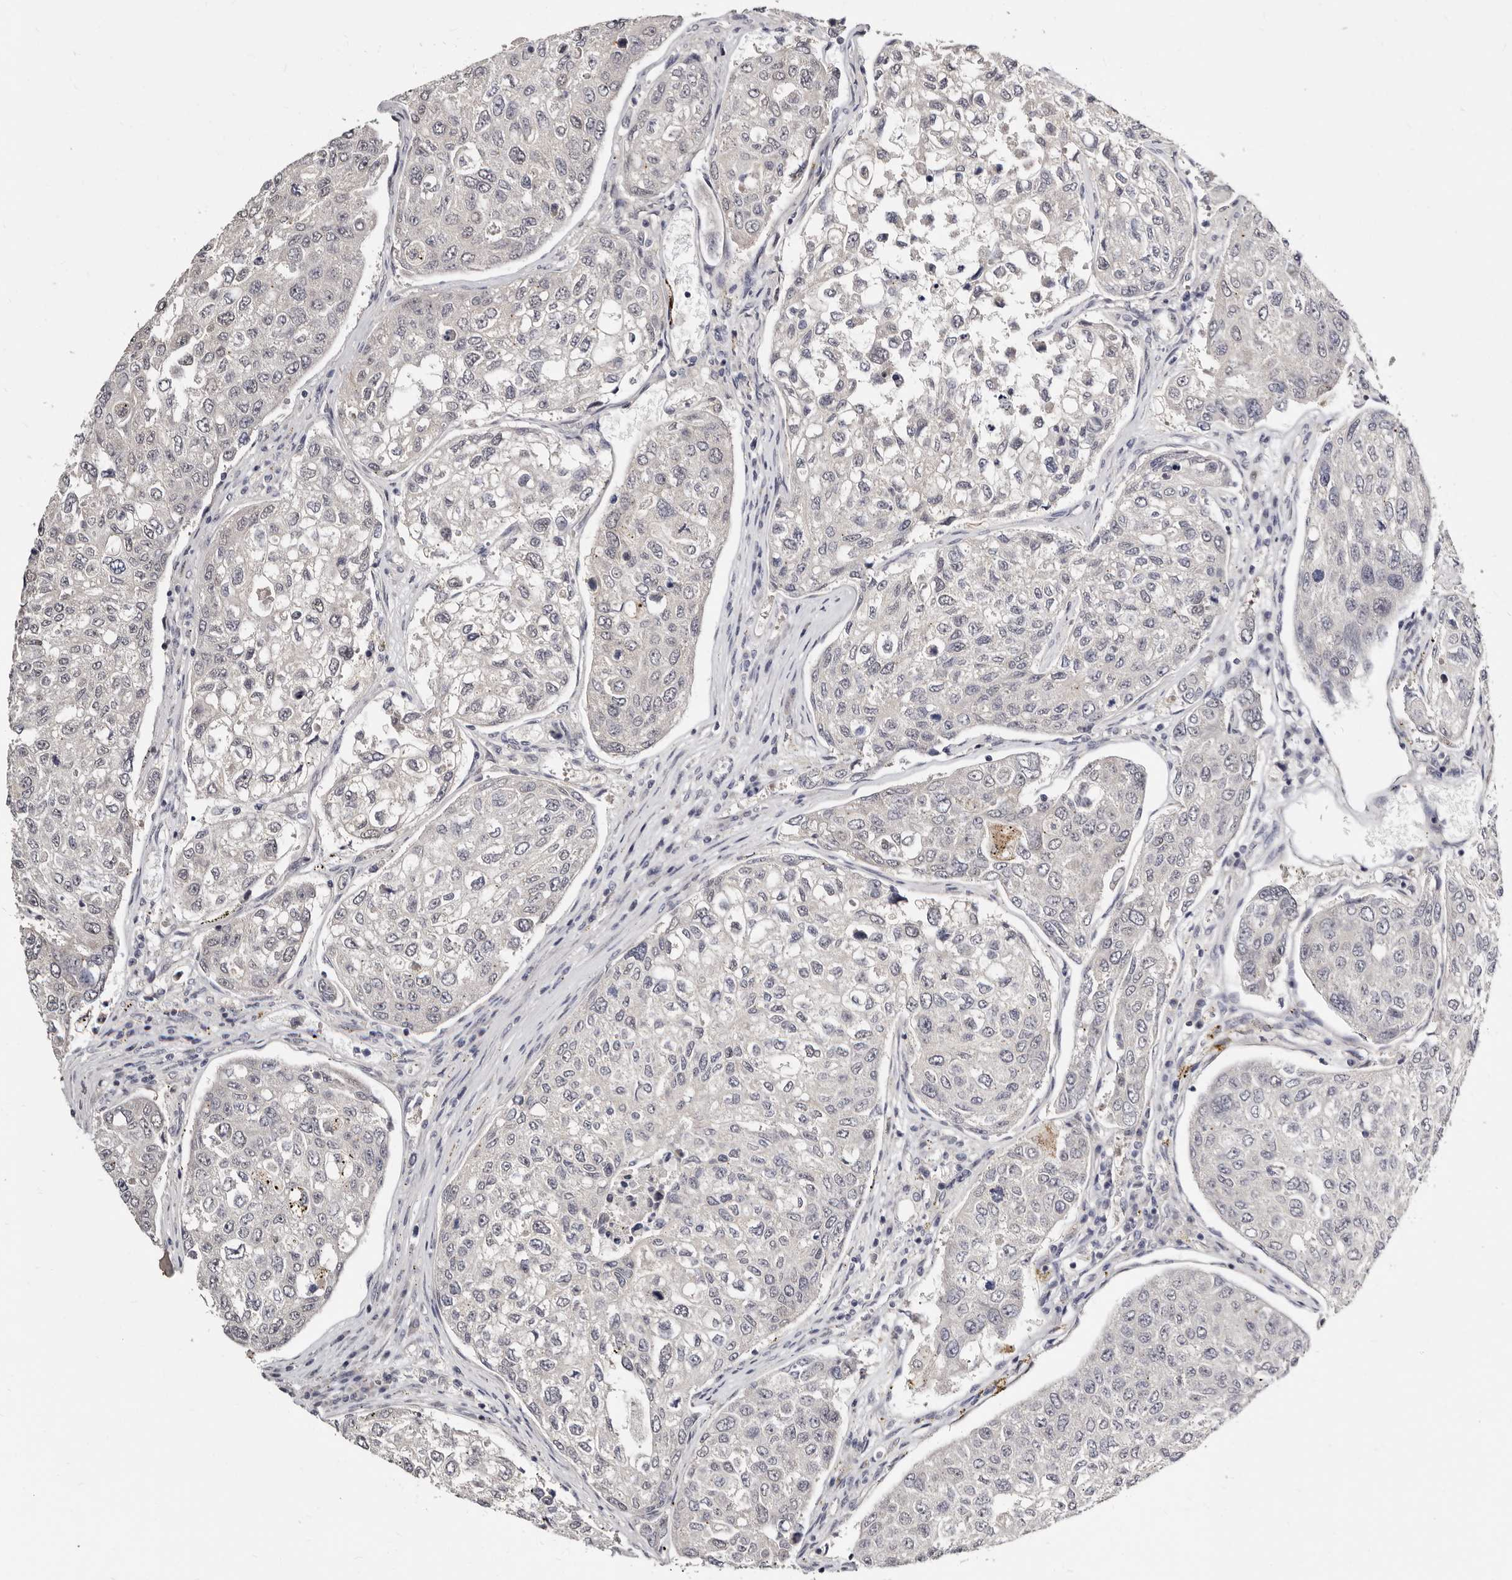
{"staining": {"intensity": "negative", "quantity": "none", "location": "none"}, "tissue": "urothelial cancer", "cell_type": "Tumor cells", "image_type": "cancer", "snomed": [{"axis": "morphology", "description": "Urothelial carcinoma, High grade"}, {"axis": "topography", "description": "Lymph node"}, {"axis": "topography", "description": "Urinary bladder"}], "caption": "High power microscopy photomicrograph of an immunohistochemistry (IHC) micrograph of urothelial carcinoma (high-grade), revealing no significant positivity in tumor cells.", "gene": "KLHL4", "patient": {"sex": "male", "age": 51}}